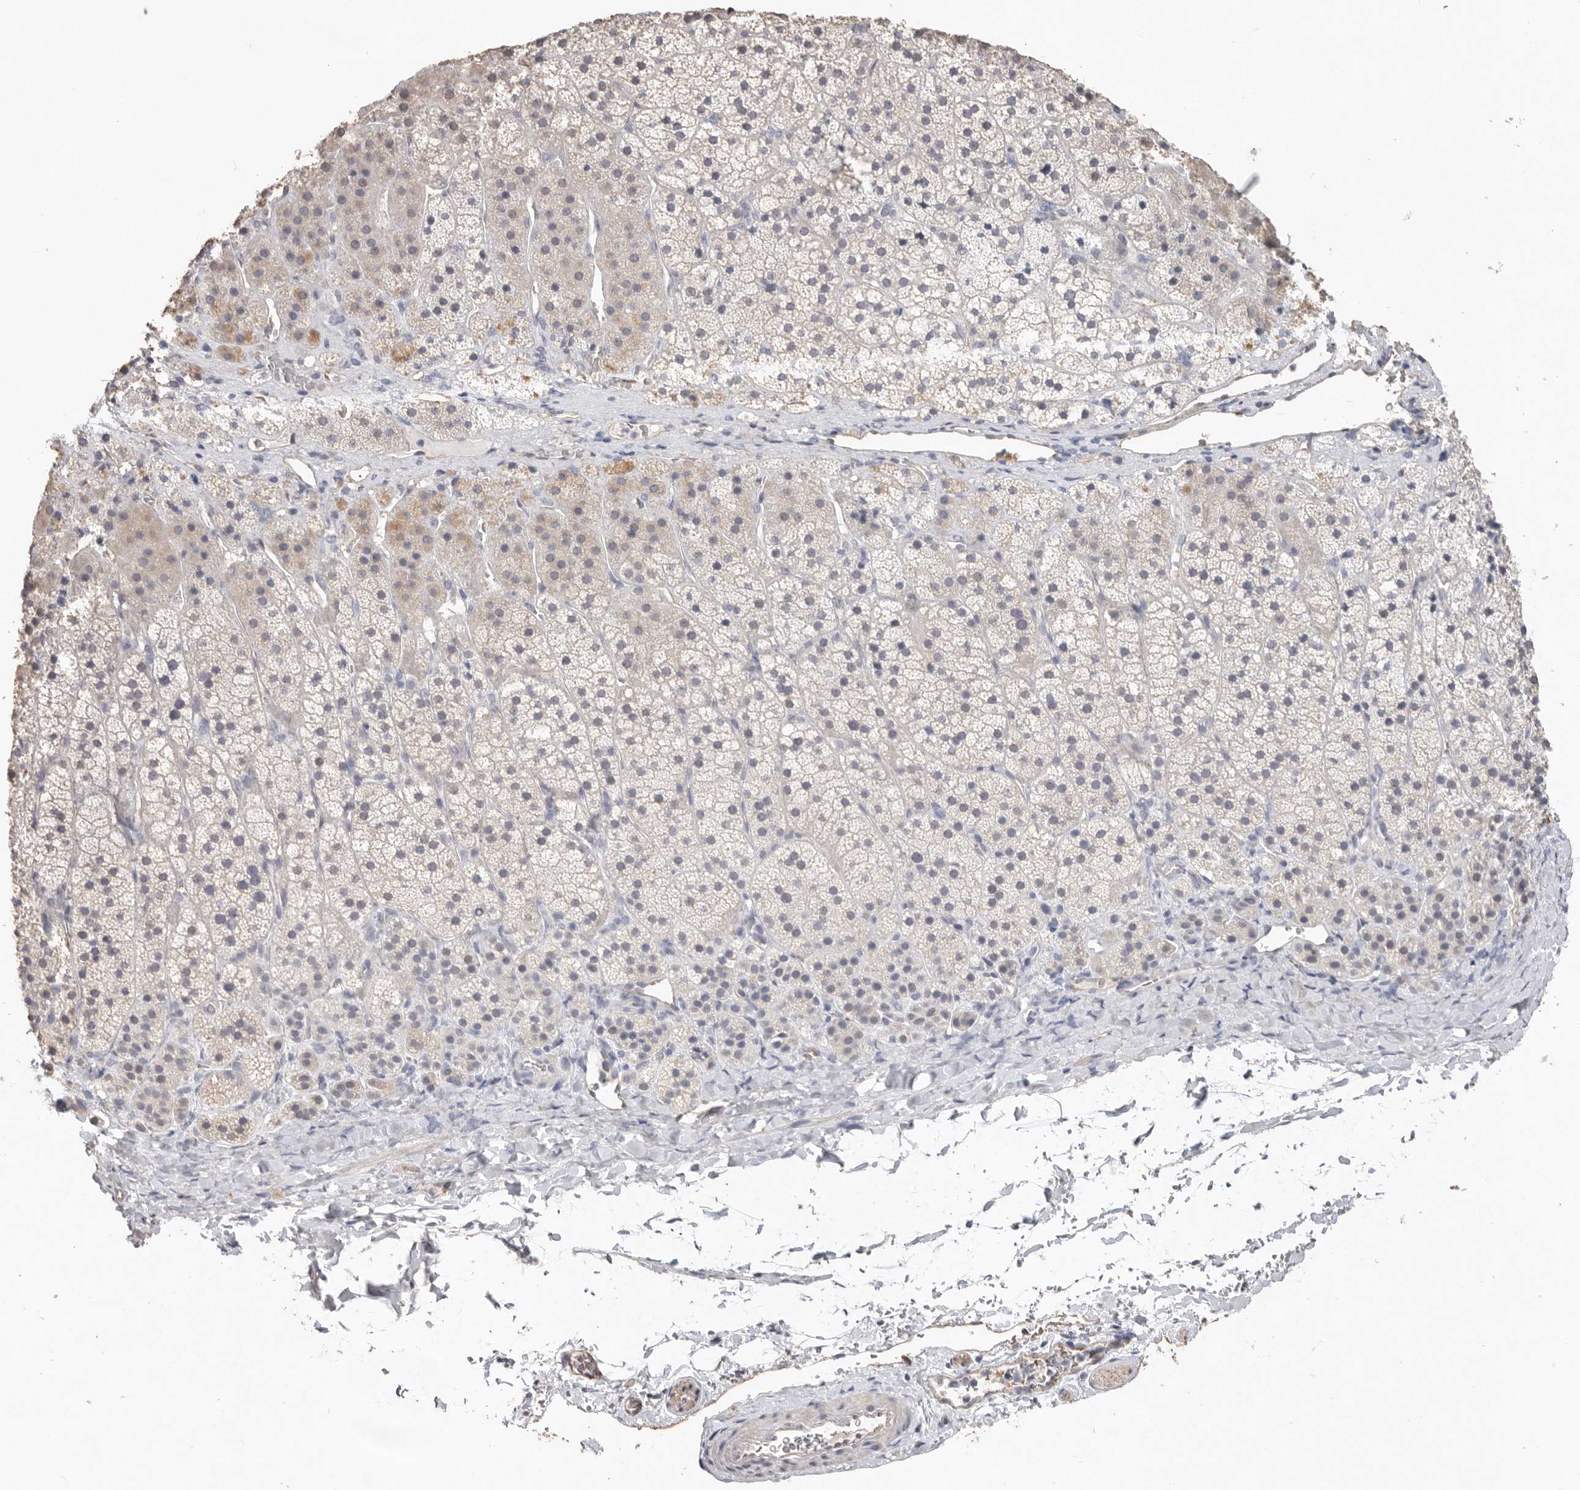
{"staining": {"intensity": "weak", "quantity": "<25%", "location": "cytoplasmic/membranous"}, "tissue": "adrenal gland", "cell_type": "Glandular cells", "image_type": "normal", "snomed": [{"axis": "morphology", "description": "Normal tissue, NOS"}, {"axis": "topography", "description": "Adrenal gland"}], "caption": "DAB (3,3'-diaminobenzidine) immunohistochemical staining of normal adrenal gland exhibits no significant staining in glandular cells.", "gene": "ZYG11B", "patient": {"sex": "female", "age": 44}}